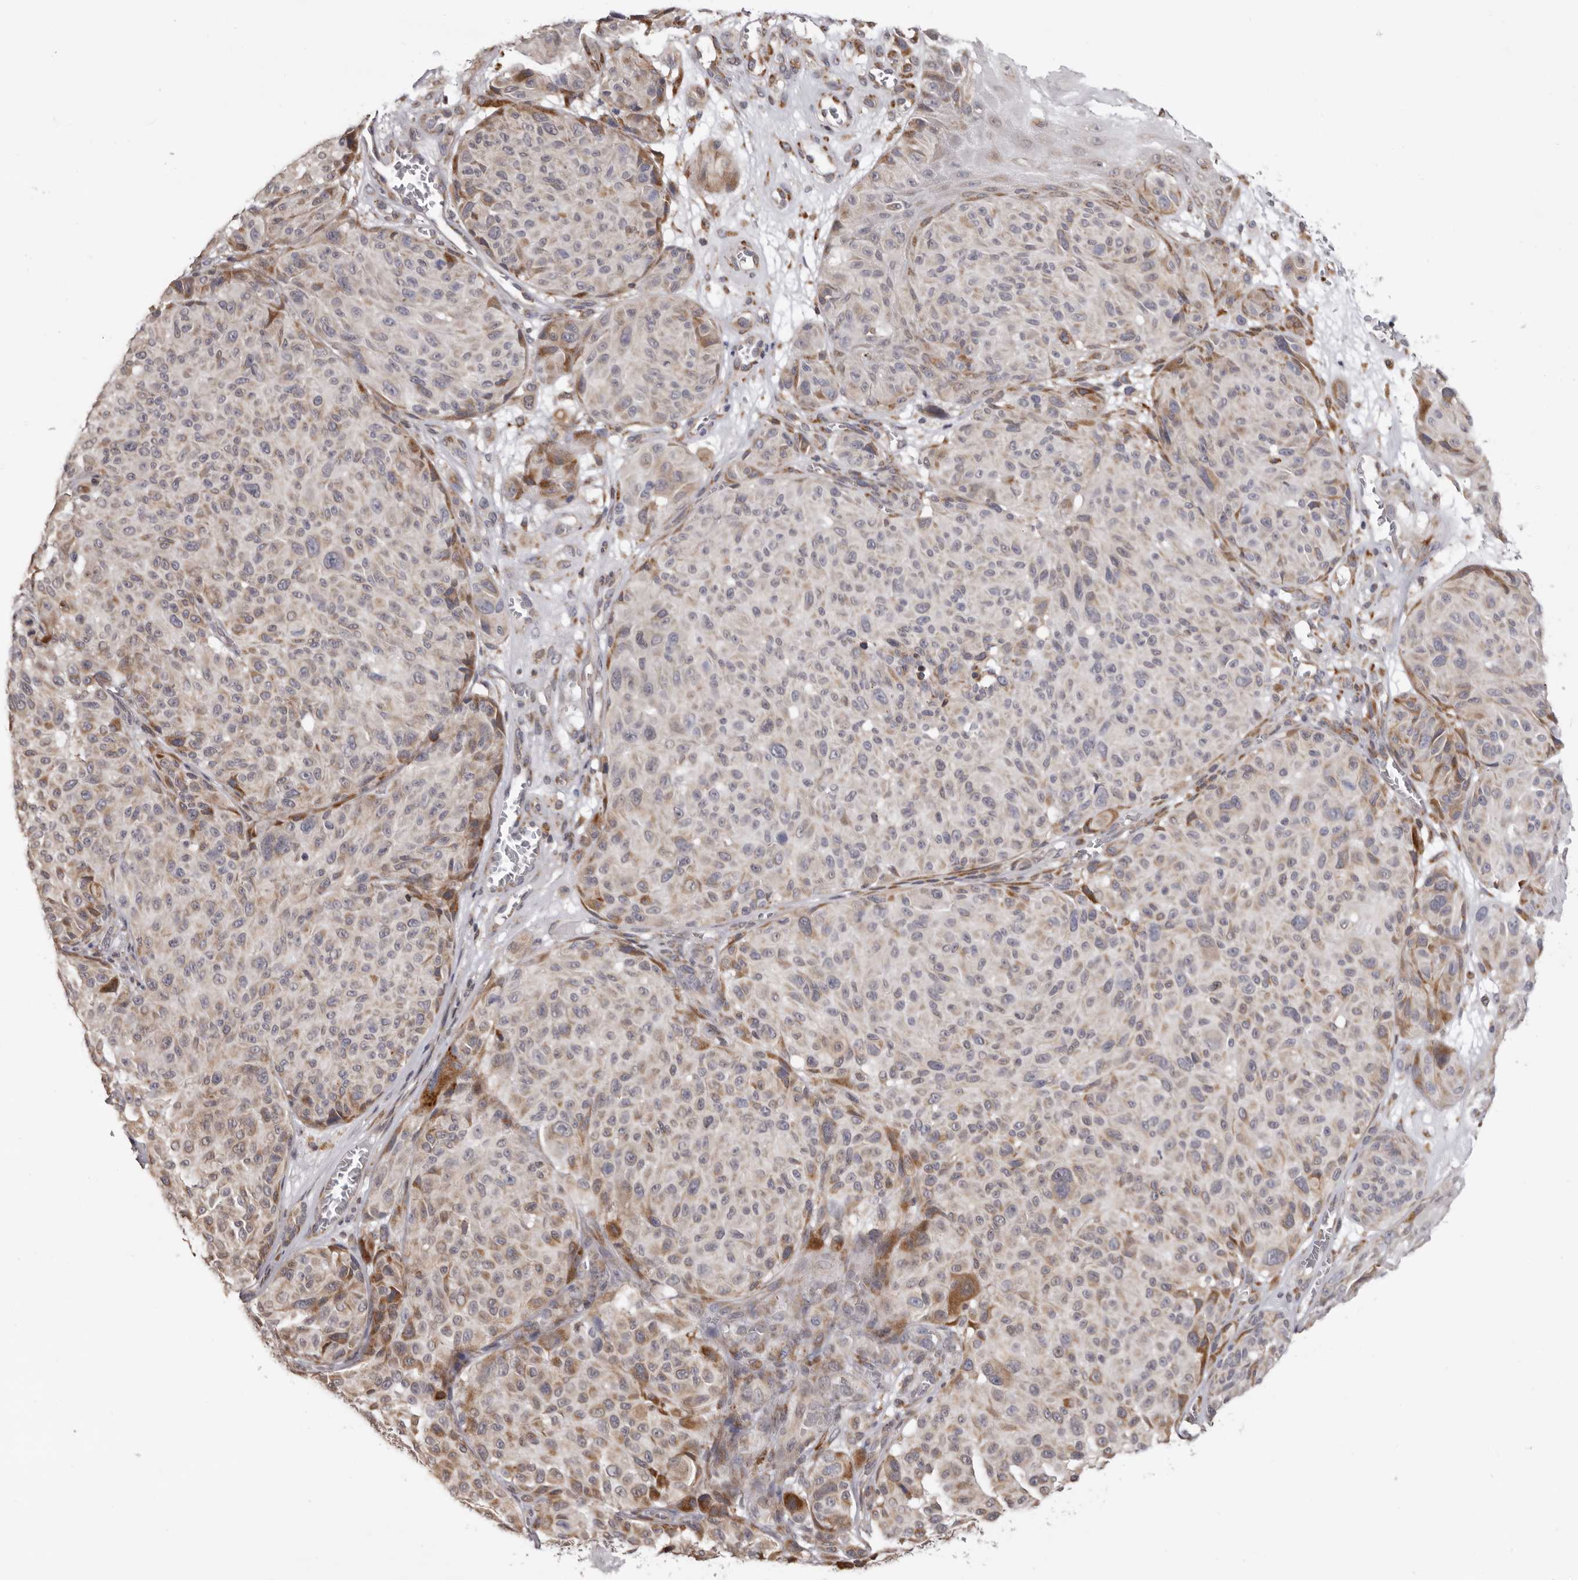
{"staining": {"intensity": "moderate", "quantity": "<25%", "location": "cytoplasmic/membranous"}, "tissue": "melanoma", "cell_type": "Tumor cells", "image_type": "cancer", "snomed": [{"axis": "morphology", "description": "Malignant melanoma, NOS"}, {"axis": "topography", "description": "Skin"}], "caption": "Moderate cytoplasmic/membranous positivity is seen in about <25% of tumor cells in melanoma. (IHC, brightfield microscopy, high magnification).", "gene": "PIGX", "patient": {"sex": "male", "age": 83}}